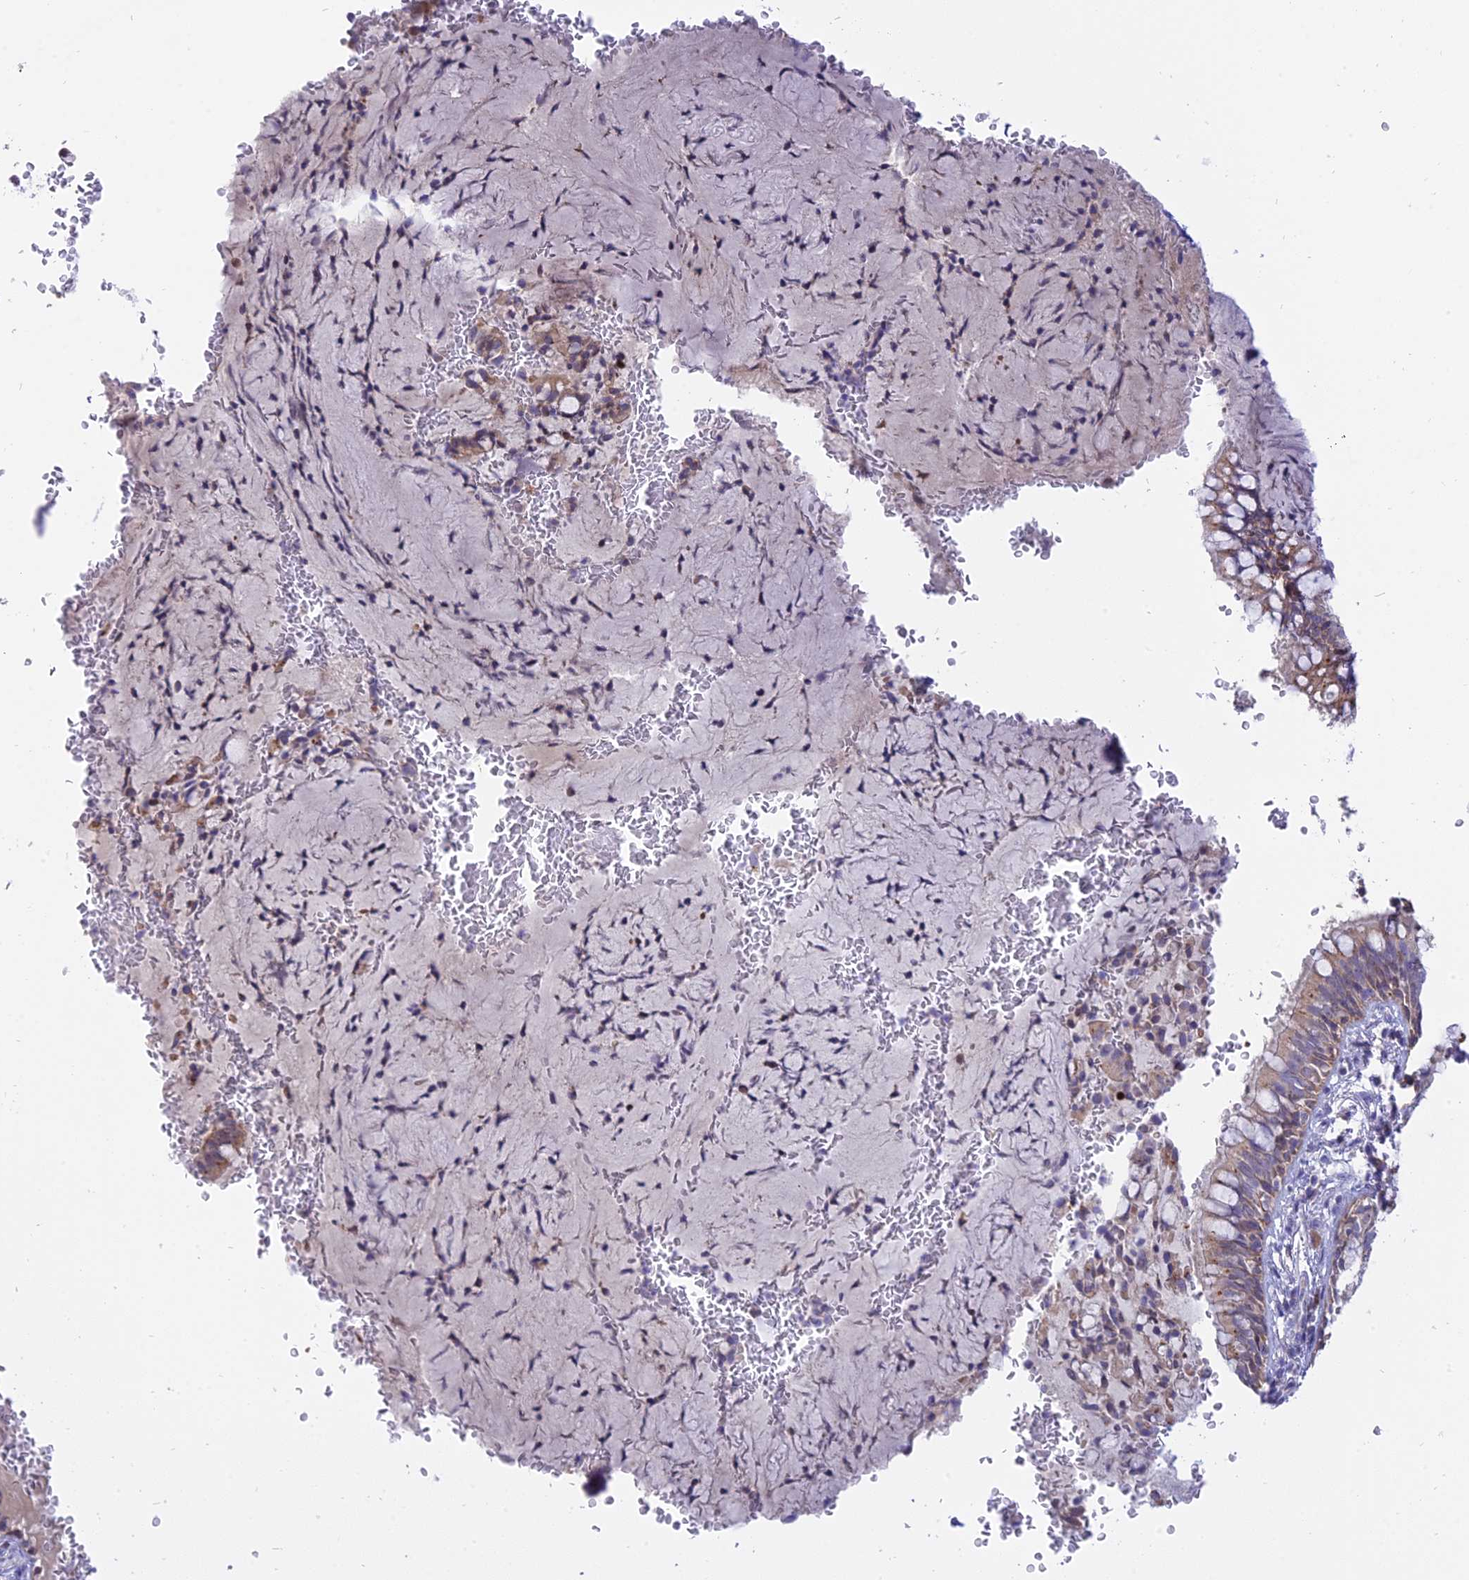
{"staining": {"intensity": "moderate", "quantity": "25%-75%", "location": "cytoplasmic/membranous"}, "tissue": "bronchus", "cell_type": "Respiratory epithelial cells", "image_type": "normal", "snomed": [{"axis": "morphology", "description": "Normal tissue, NOS"}, {"axis": "topography", "description": "Cartilage tissue"}, {"axis": "topography", "description": "Bronchus"}], "caption": "Immunohistochemistry (IHC) photomicrograph of unremarkable bronchus stained for a protein (brown), which displays medium levels of moderate cytoplasmic/membranous staining in approximately 25%-75% of respiratory epithelial cells.", "gene": "CENPV", "patient": {"sex": "female", "age": 36}}